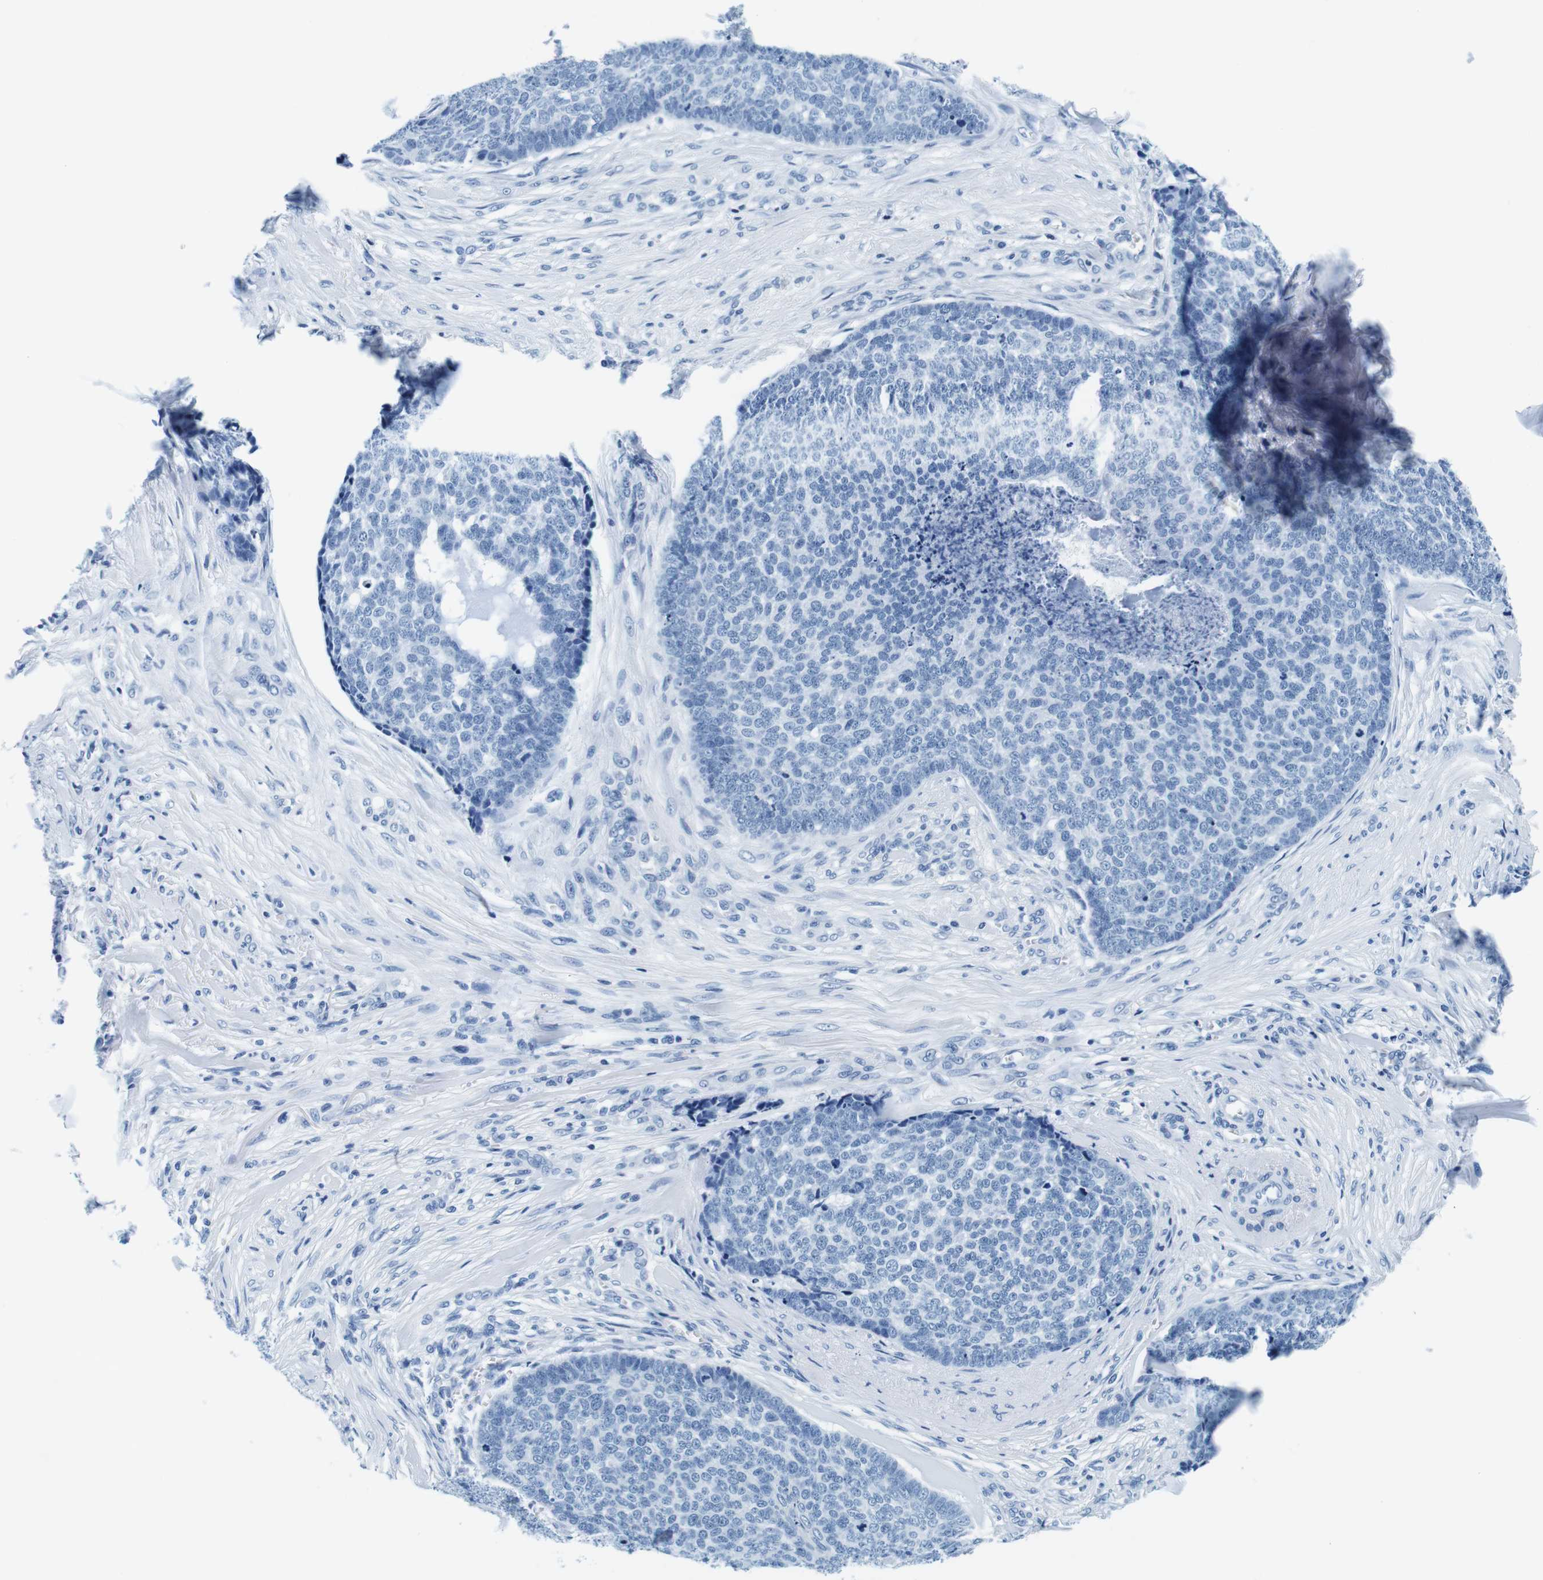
{"staining": {"intensity": "negative", "quantity": "none", "location": "none"}, "tissue": "skin cancer", "cell_type": "Tumor cells", "image_type": "cancer", "snomed": [{"axis": "morphology", "description": "Basal cell carcinoma"}, {"axis": "topography", "description": "Skin"}], "caption": "A high-resolution micrograph shows immunohistochemistry staining of skin cancer, which reveals no significant expression in tumor cells.", "gene": "ELANE", "patient": {"sex": "male", "age": 84}}